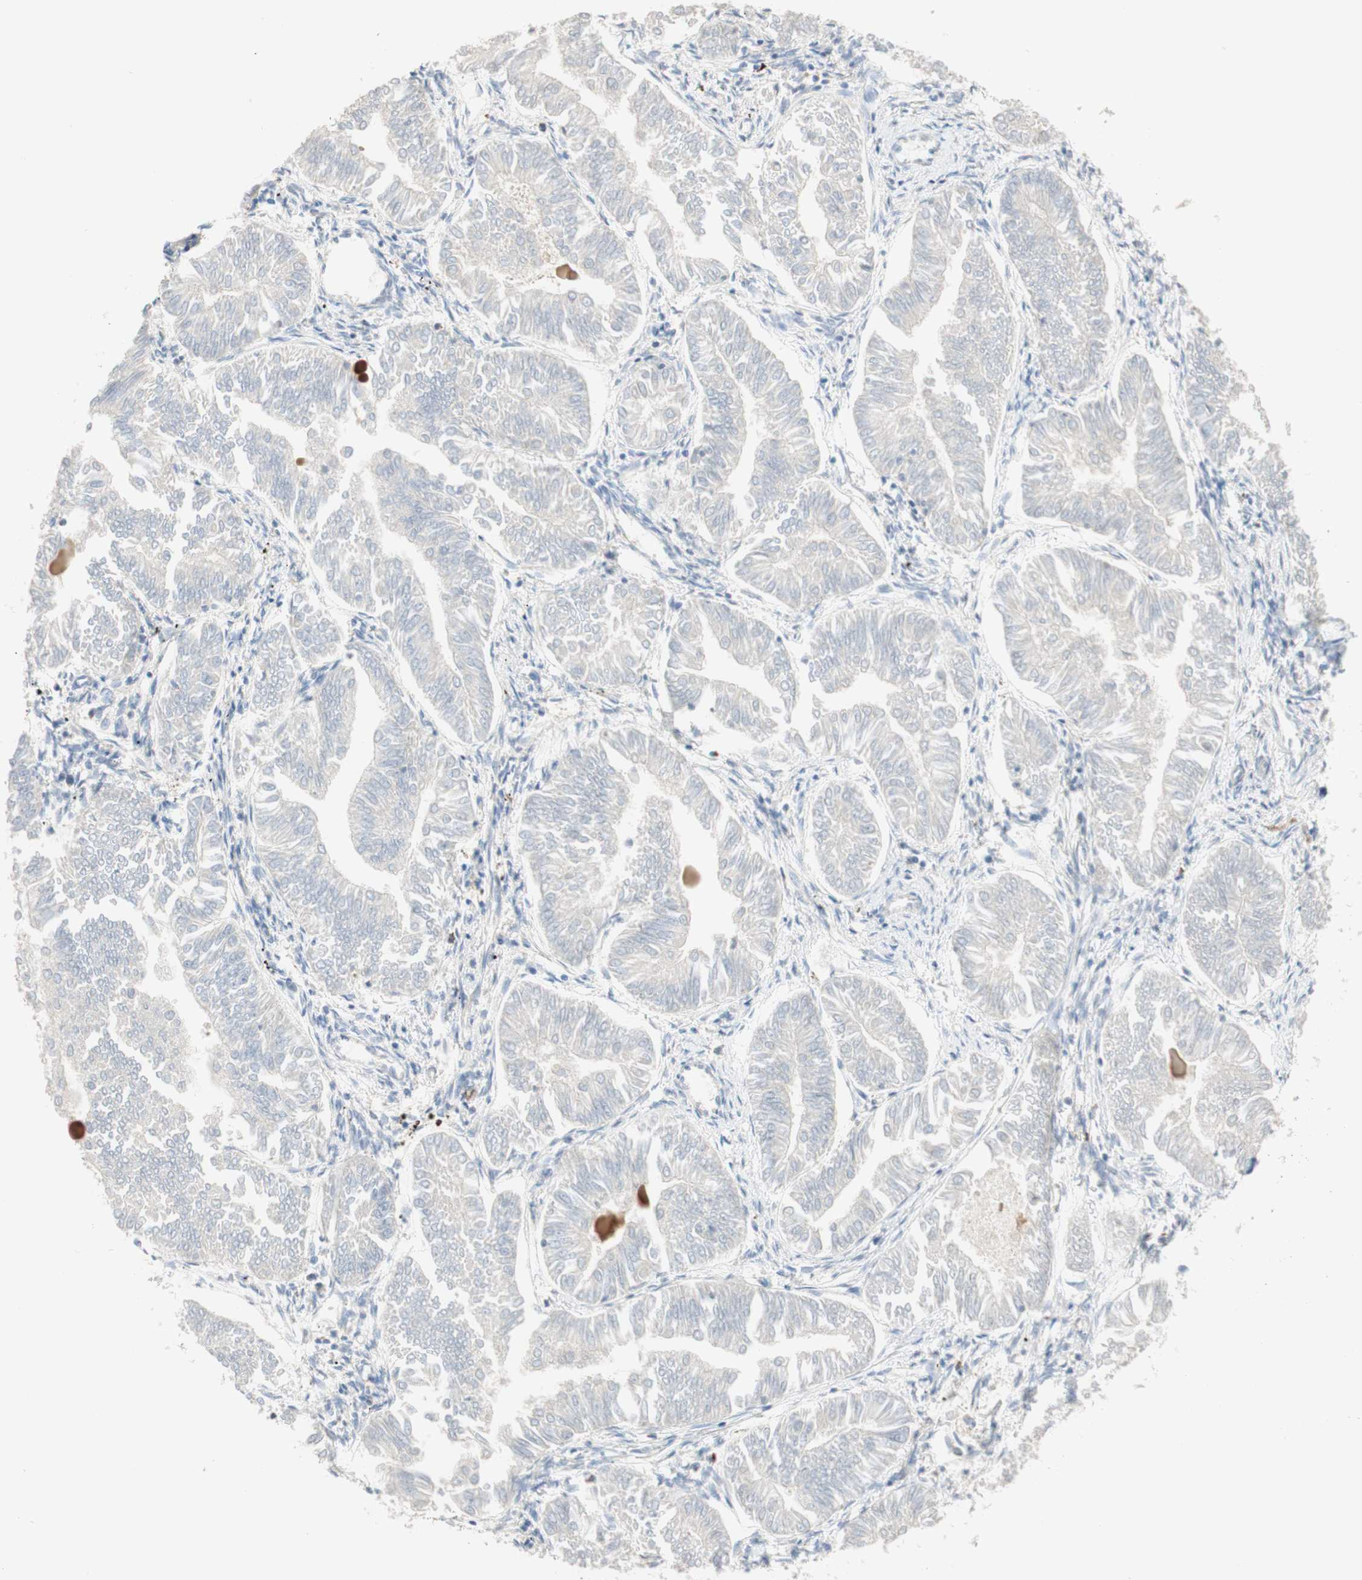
{"staining": {"intensity": "negative", "quantity": "none", "location": "none"}, "tissue": "endometrial cancer", "cell_type": "Tumor cells", "image_type": "cancer", "snomed": [{"axis": "morphology", "description": "Adenocarcinoma, NOS"}, {"axis": "topography", "description": "Endometrium"}], "caption": "The photomicrograph shows no significant expression in tumor cells of endometrial adenocarcinoma.", "gene": "MANEA", "patient": {"sex": "female", "age": 53}}